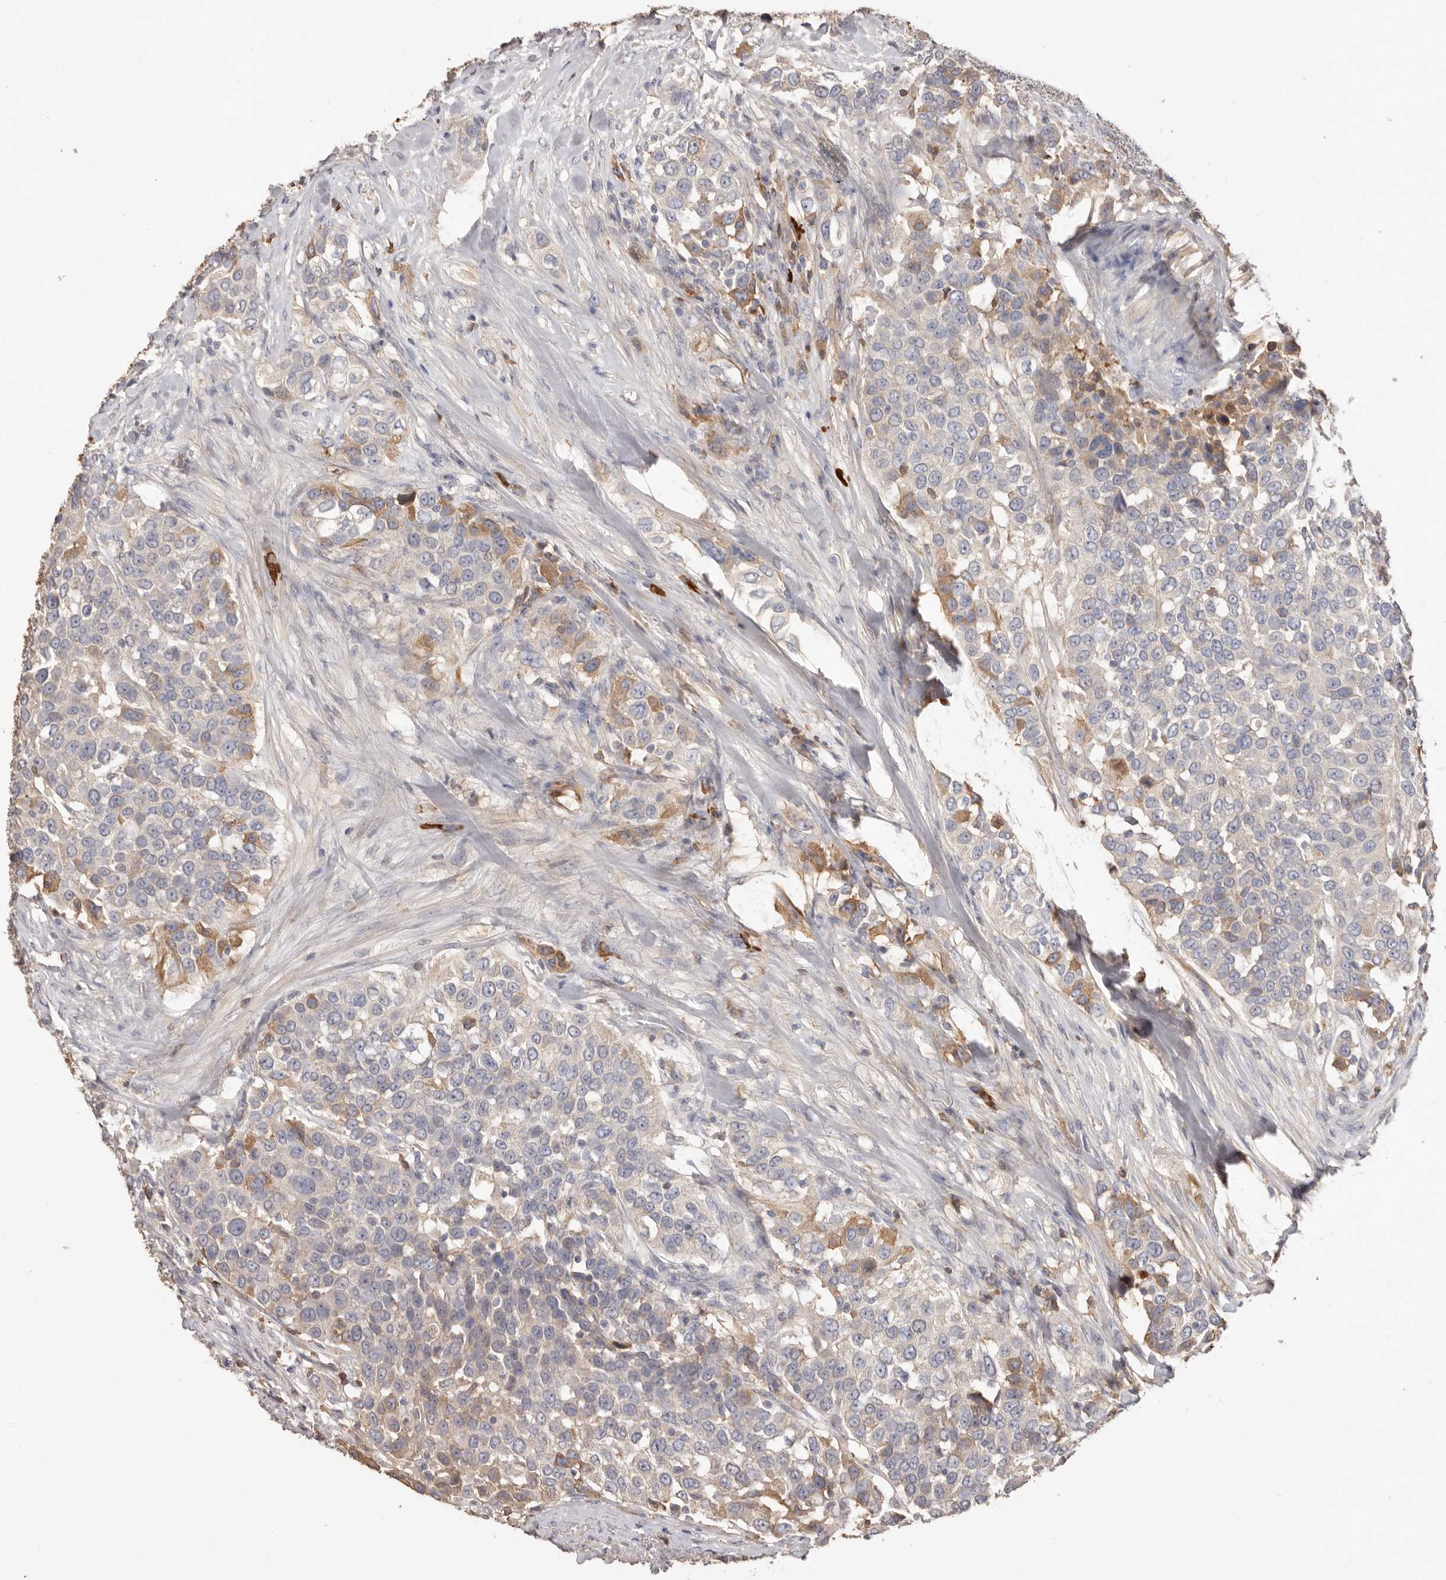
{"staining": {"intensity": "moderate", "quantity": "<25%", "location": "cytoplasmic/membranous"}, "tissue": "urothelial cancer", "cell_type": "Tumor cells", "image_type": "cancer", "snomed": [{"axis": "morphology", "description": "Urothelial carcinoma, High grade"}, {"axis": "topography", "description": "Urinary bladder"}], "caption": "This histopathology image reveals immunohistochemistry (IHC) staining of human urothelial cancer, with low moderate cytoplasmic/membranous positivity in about <25% of tumor cells.", "gene": "HCAR2", "patient": {"sex": "female", "age": 80}}